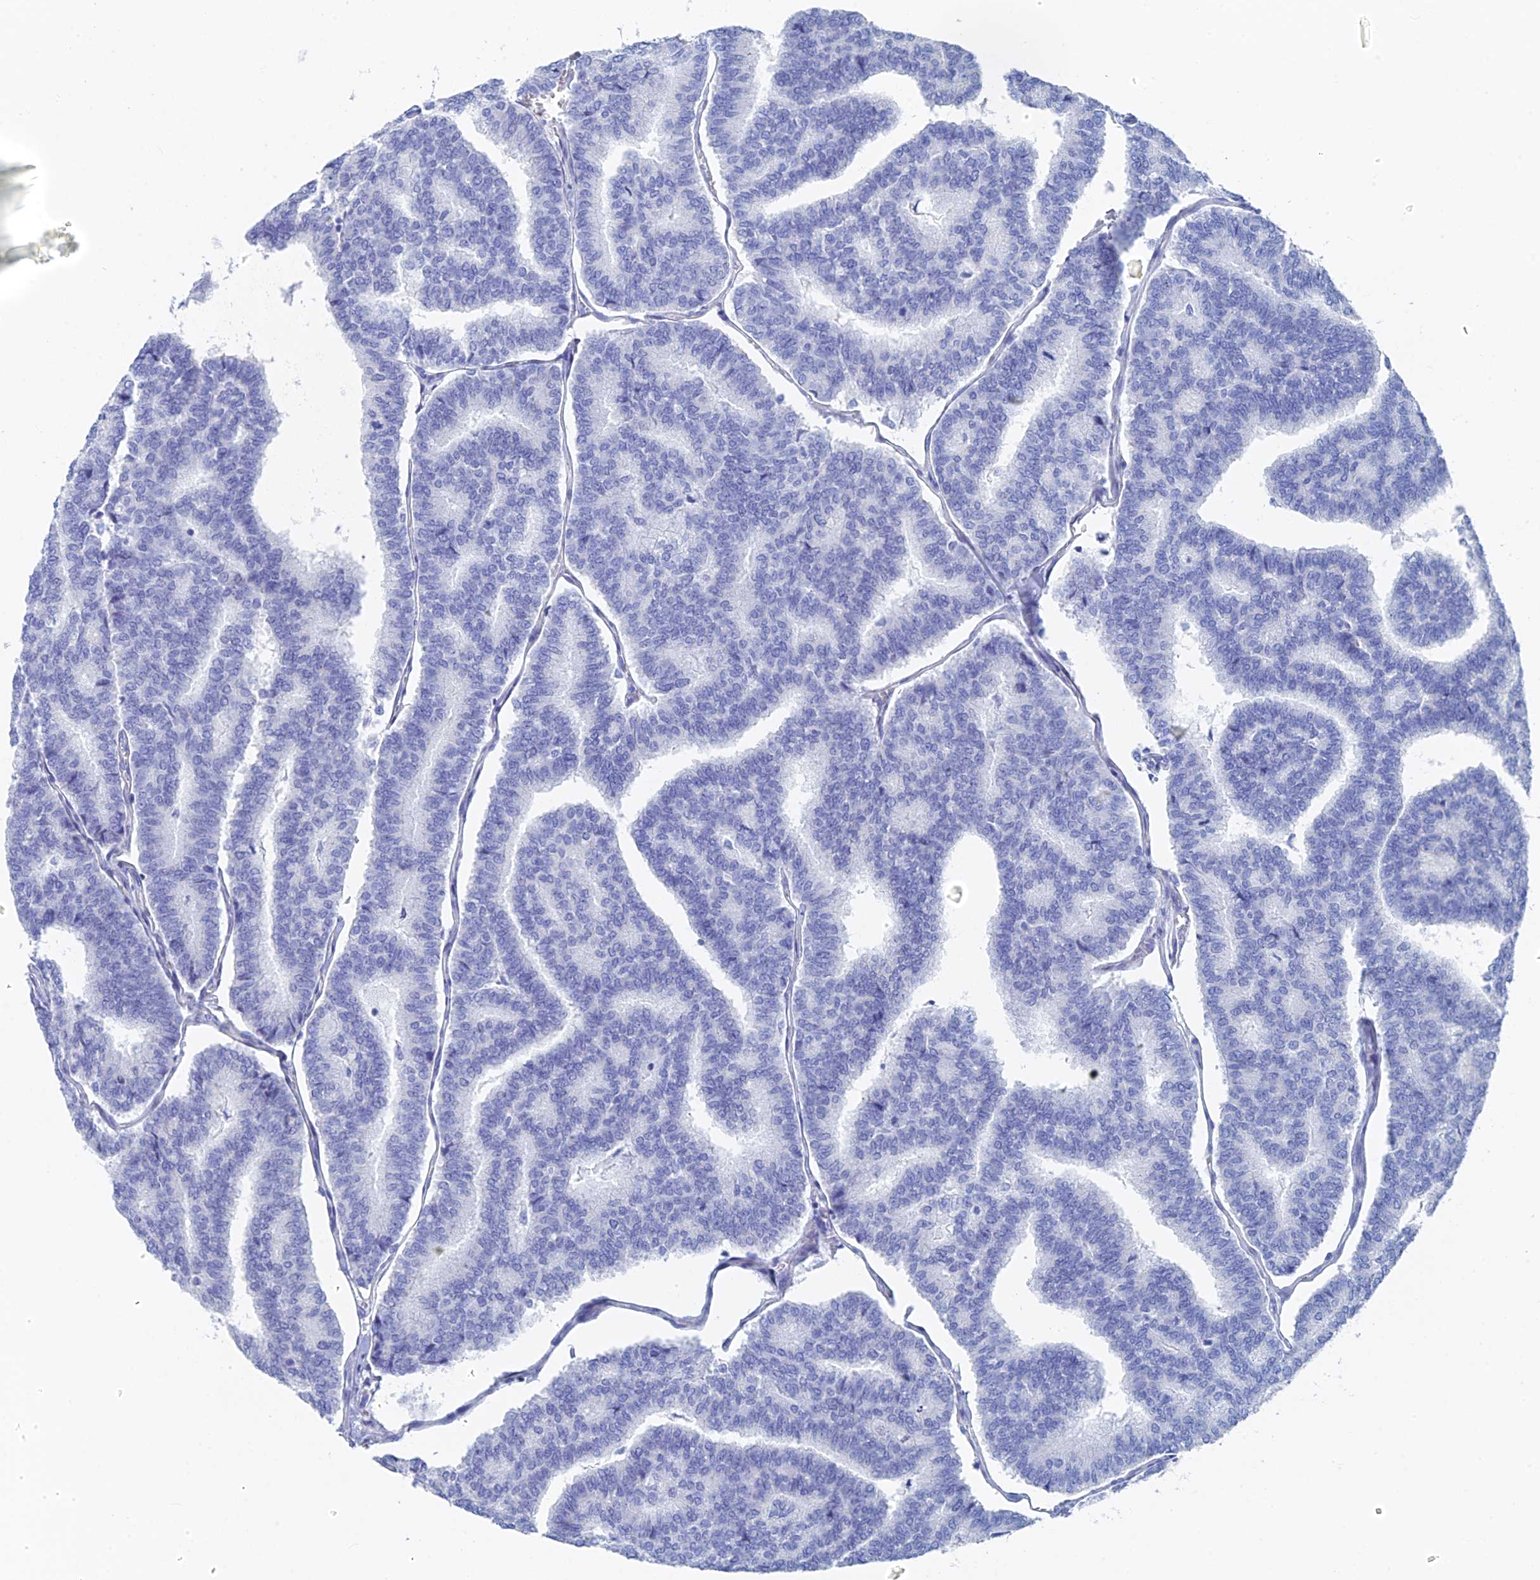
{"staining": {"intensity": "negative", "quantity": "none", "location": "none"}, "tissue": "thyroid cancer", "cell_type": "Tumor cells", "image_type": "cancer", "snomed": [{"axis": "morphology", "description": "Papillary adenocarcinoma, NOS"}, {"axis": "topography", "description": "Thyroid gland"}], "caption": "High magnification brightfield microscopy of thyroid cancer (papillary adenocarcinoma) stained with DAB (3,3'-diaminobenzidine) (brown) and counterstained with hematoxylin (blue): tumor cells show no significant positivity.", "gene": "KCNK18", "patient": {"sex": "female", "age": 35}}